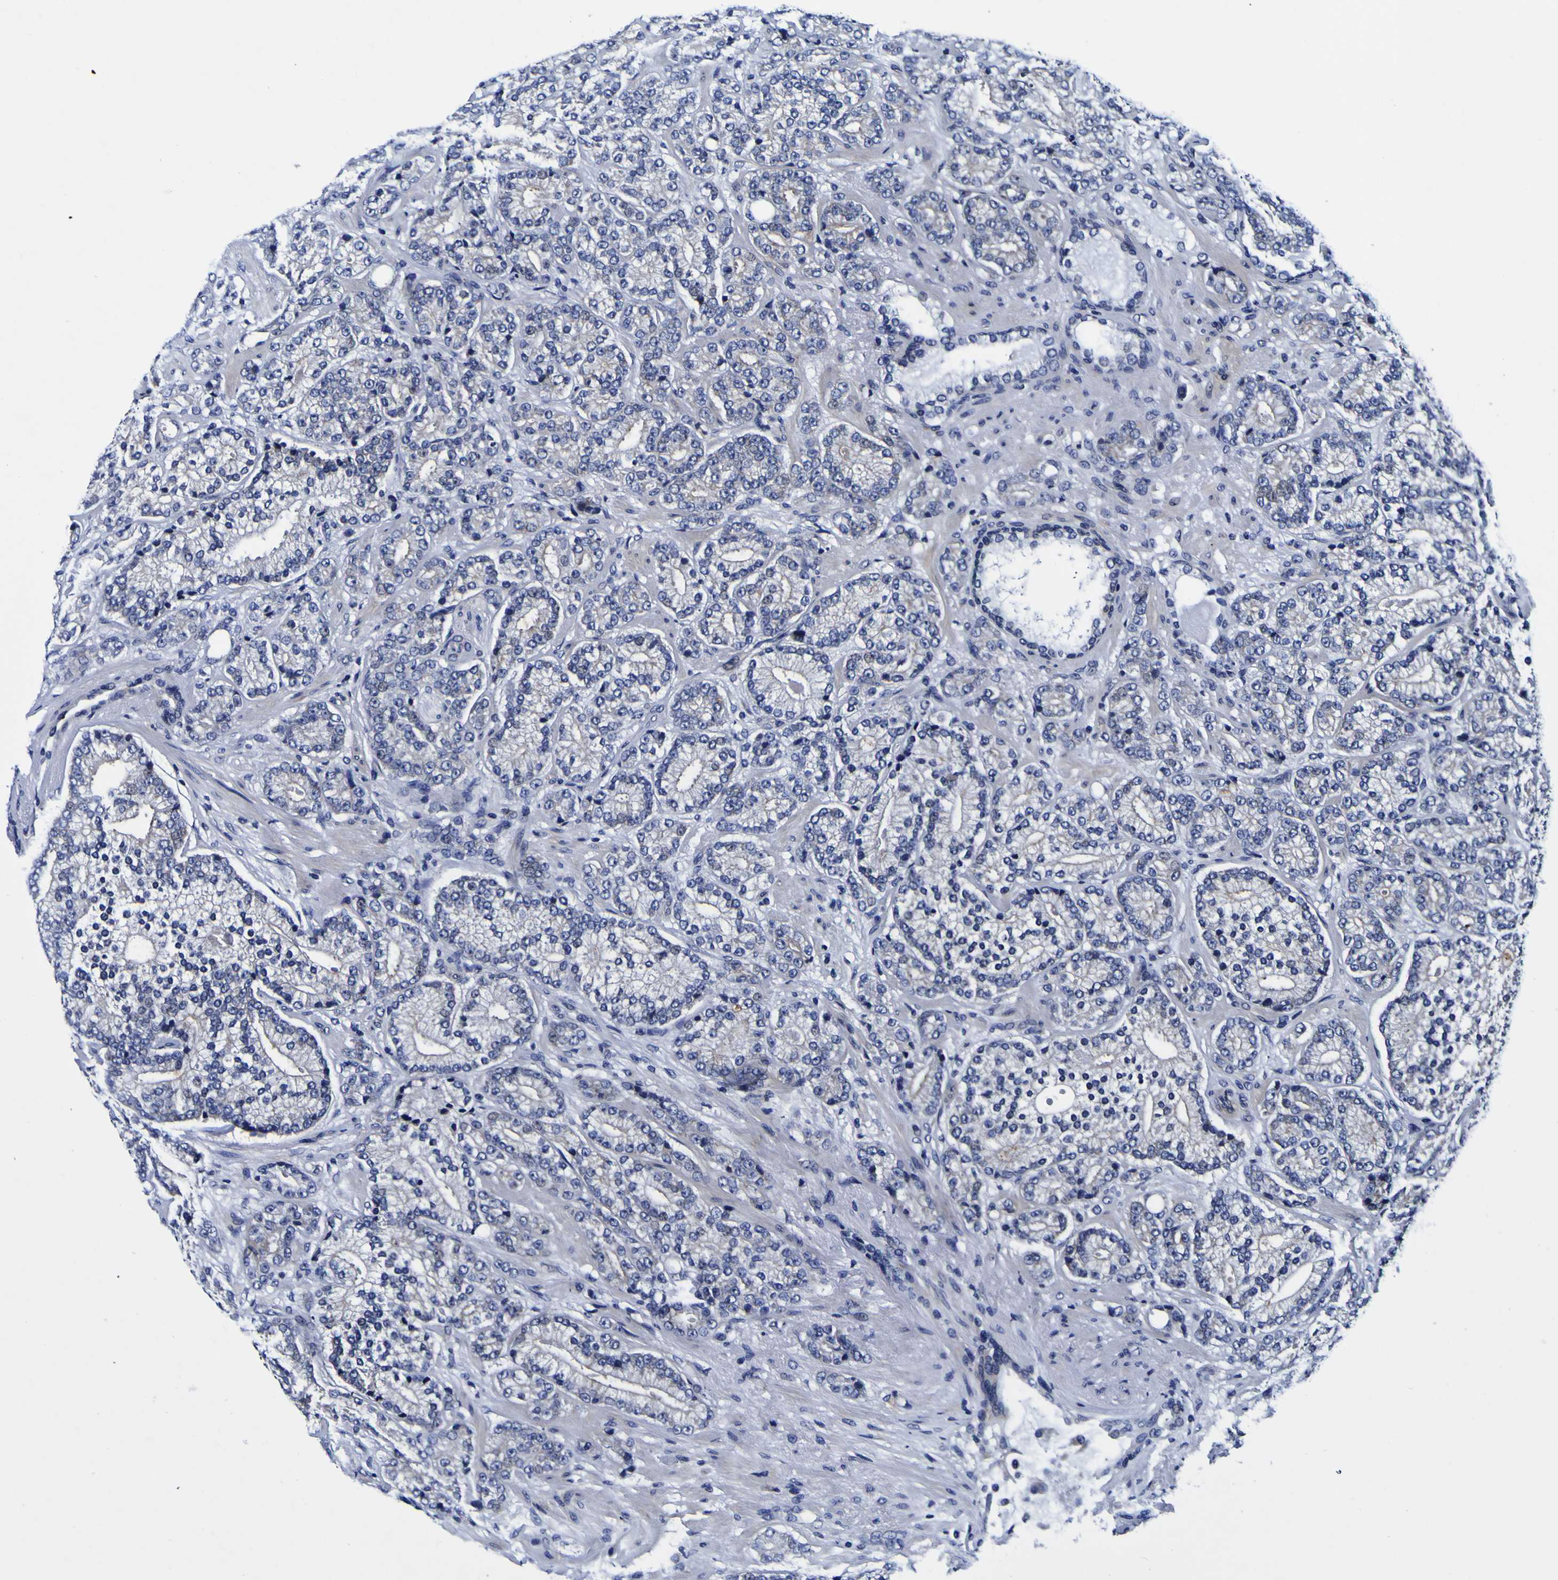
{"staining": {"intensity": "weak", "quantity": "25%-75%", "location": "cytoplasmic/membranous"}, "tissue": "prostate cancer", "cell_type": "Tumor cells", "image_type": "cancer", "snomed": [{"axis": "morphology", "description": "Adenocarcinoma, High grade"}, {"axis": "topography", "description": "Prostate"}], "caption": "Brown immunohistochemical staining in prostate cancer (adenocarcinoma (high-grade)) displays weak cytoplasmic/membranous positivity in approximately 25%-75% of tumor cells. (Brightfield microscopy of DAB IHC at high magnification).", "gene": "PDLIM4", "patient": {"sex": "male", "age": 61}}